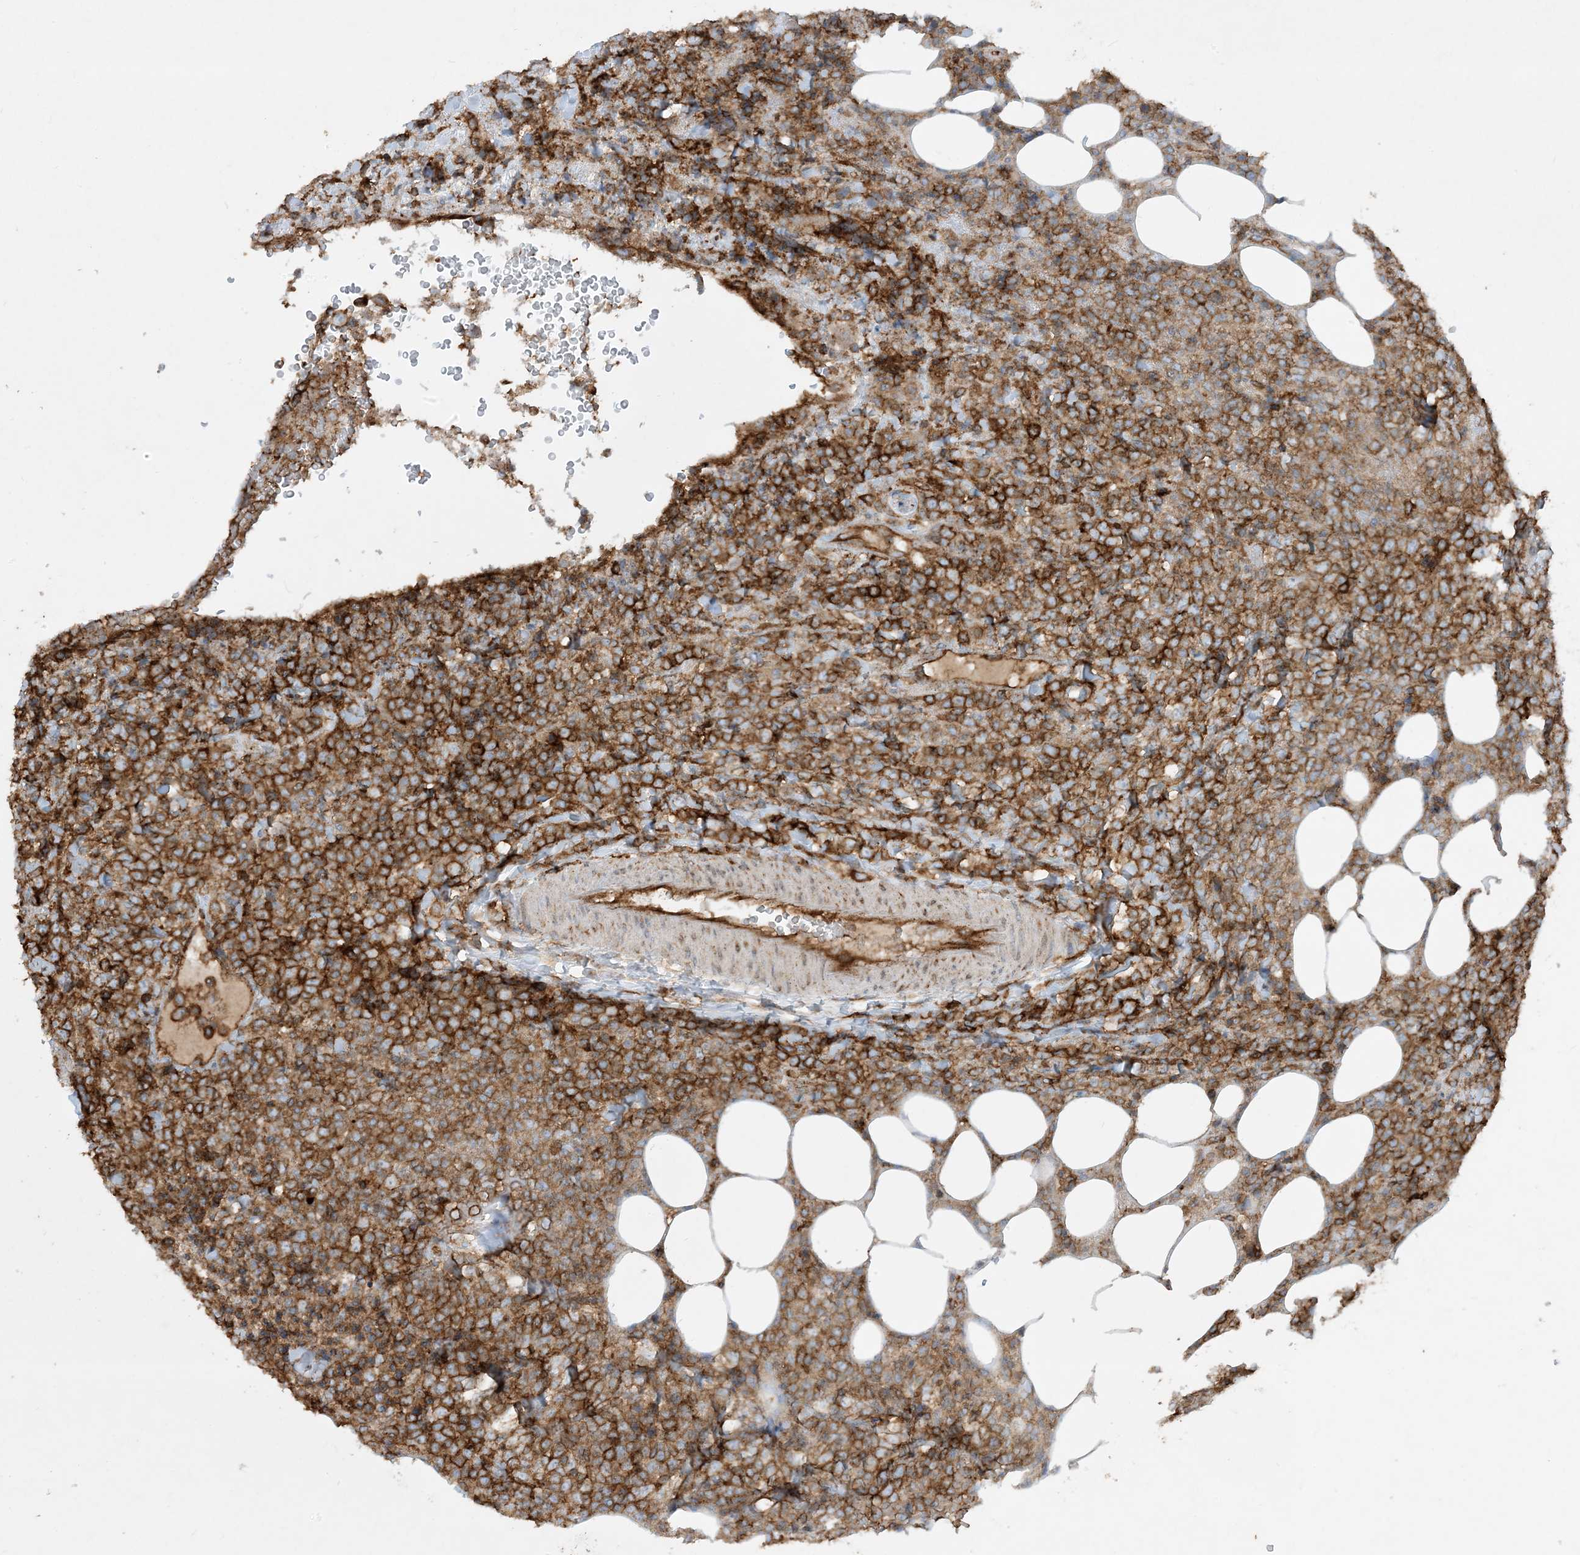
{"staining": {"intensity": "strong", "quantity": ">75%", "location": "cytoplasmic/membranous"}, "tissue": "lymphoma", "cell_type": "Tumor cells", "image_type": "cancer", "snomed": [{"axis": "morphology", "description": "Malignant lymphoma, non-Hodgkin's type, High grade"}, {"axis": "topography", "description": "Lymph node"}], "caption": "Approximately >75% of tumor cells in human lymphoma demonstrate strong cytoplasmic/membranous protein staining as visualized by brown immunohistochemical staining.", "gene": "HLA-E", "patient": {"sex": "male", "age": 13}}